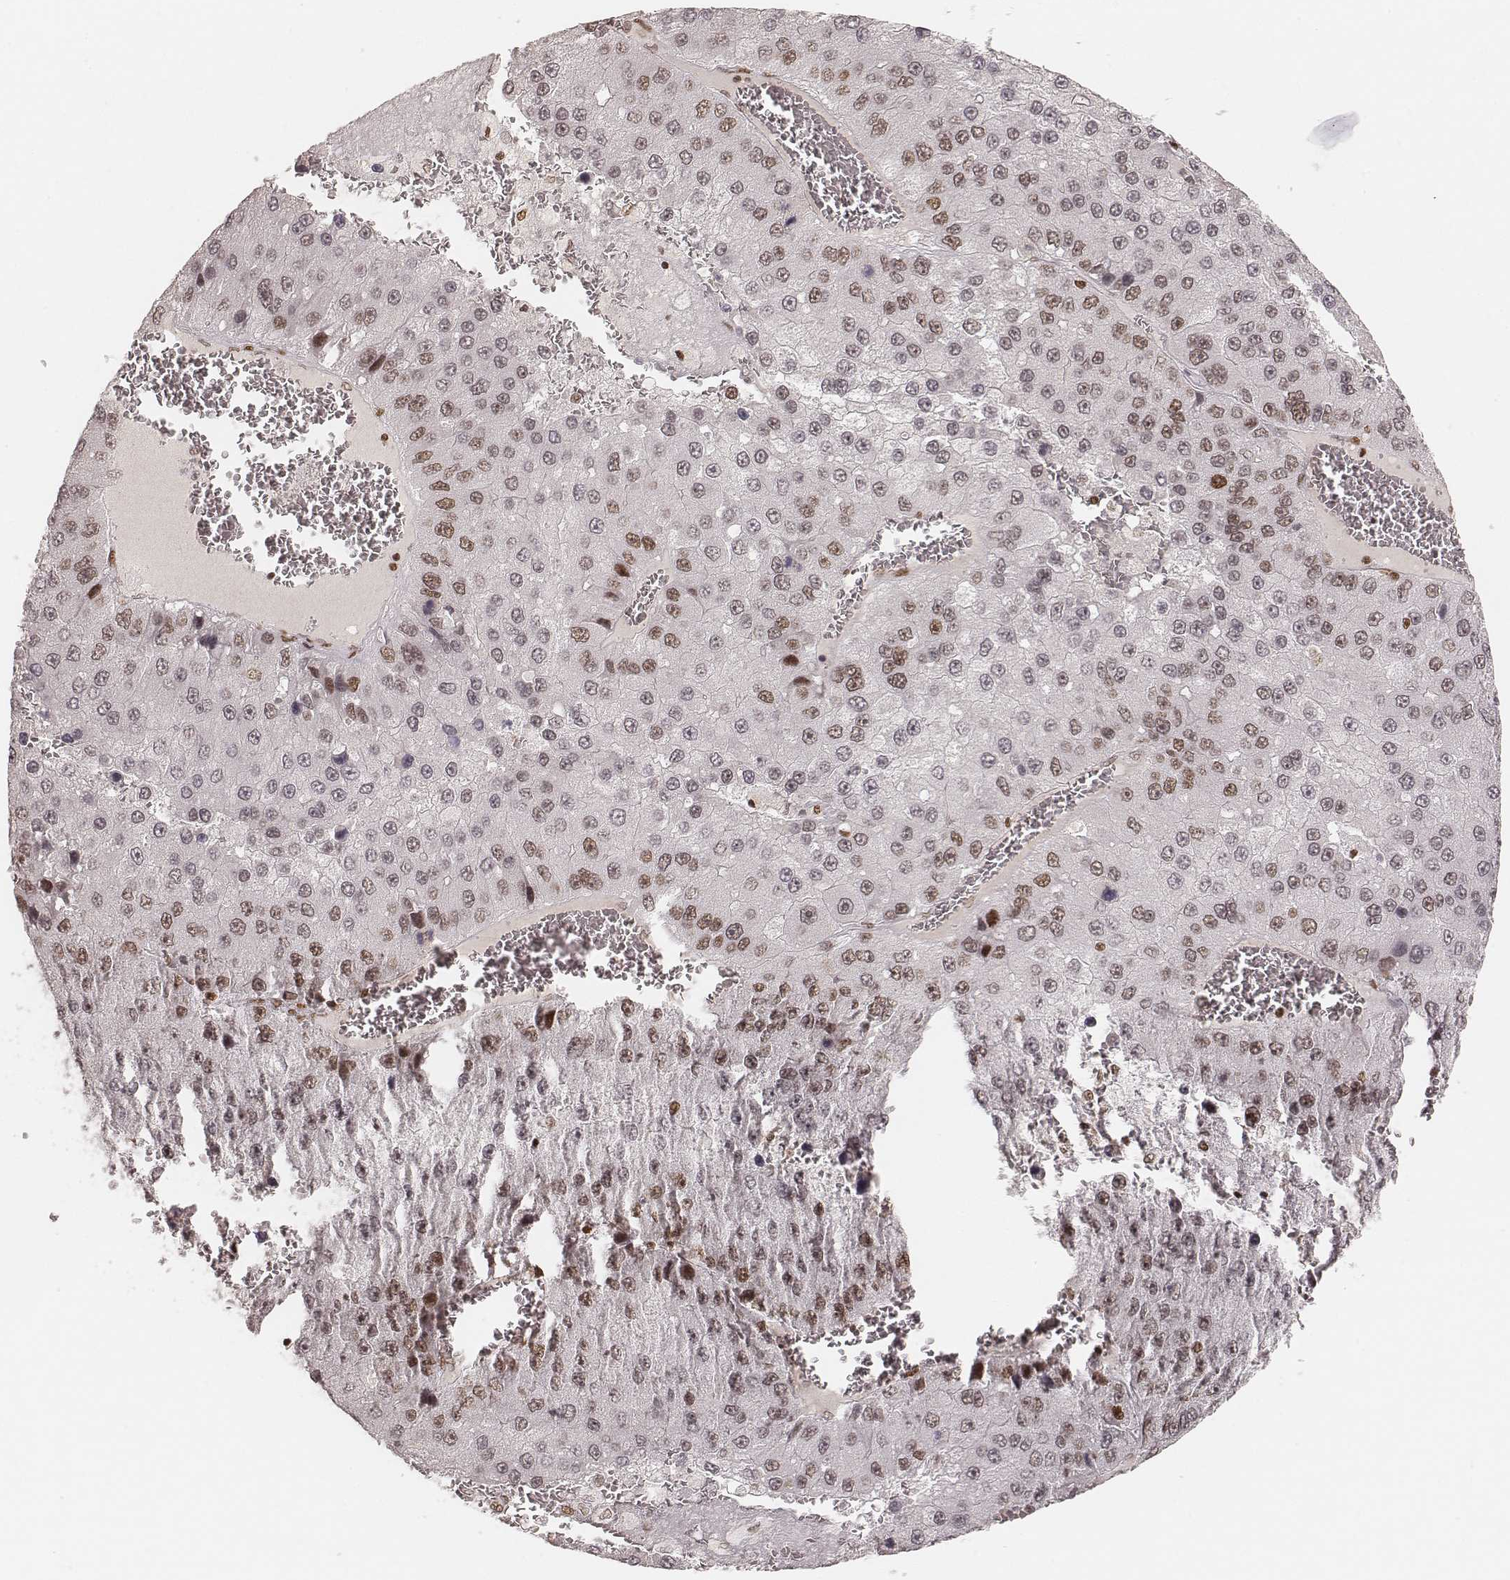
{"staining": {"intensity": "moderate", "quantity": ">75%", "location": "nuclear"}, "tissue": "liver cancer", "cell_type": "Tumor cells", "image_type": "cancer", "snomed": [{"axis": "morphology", "description": "Carcinoma, Hepatocellular, NOS"}, {"axis": "topography", "description": "Liver"}], "caption": "Protein staining reveals moderate nuclear positivity in about >75% of tumor cells in hepatocellular carcinoma (liver).", "gene": "HNRNPC", "patient": {"sex": "female", "age": 73}}